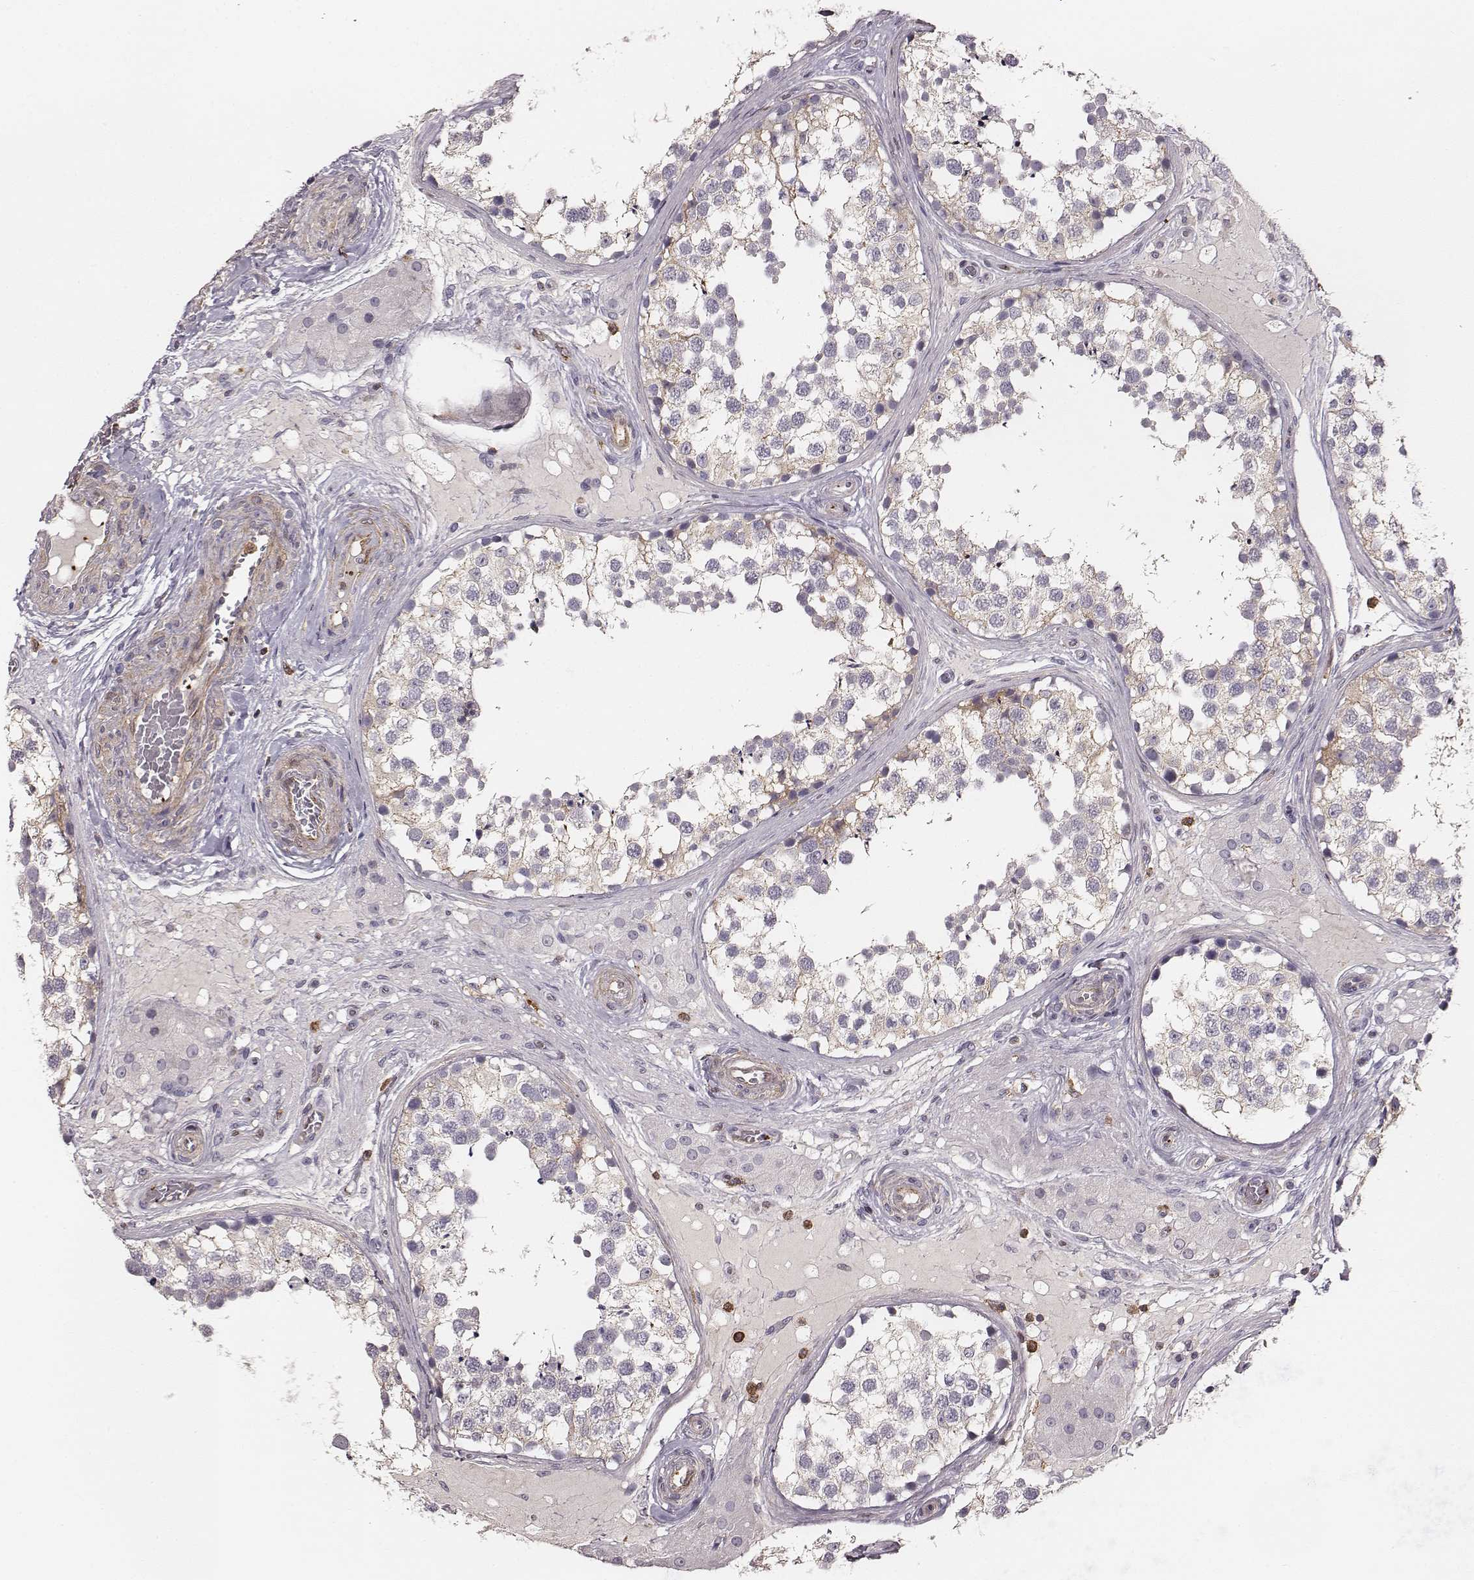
{"staining": {"intensity": "moderate", "quantity": "25%-75%", "location": "cytoplasmic/membranous"}, "tissue": "testis", "cell_type": "Cells in seminiferous ducts", "image_type": "normal", "snomed": [{"axis": "morphology", "description": "Normal tissue, NOS"}, {"axis": "morphology", "description": "Seminoma, NOS"}, {"axis": "topography", "description": "Testis"}], "caption": "High-magnification brightfield microscopy of benign testis stained with DAB (3,3'-diaminobenzidine) (brown) and counterstained with hematoxylin (blue). cells in seminiferous ducts exhibit moderate cytoplasmic/membranous staining is seen in about25%-75% of cells. (brown staining indicates protein expression, while blue staining denotes nuclei).", "gene": "ZYX", "patient": {"sex": "male", "age": 65}}